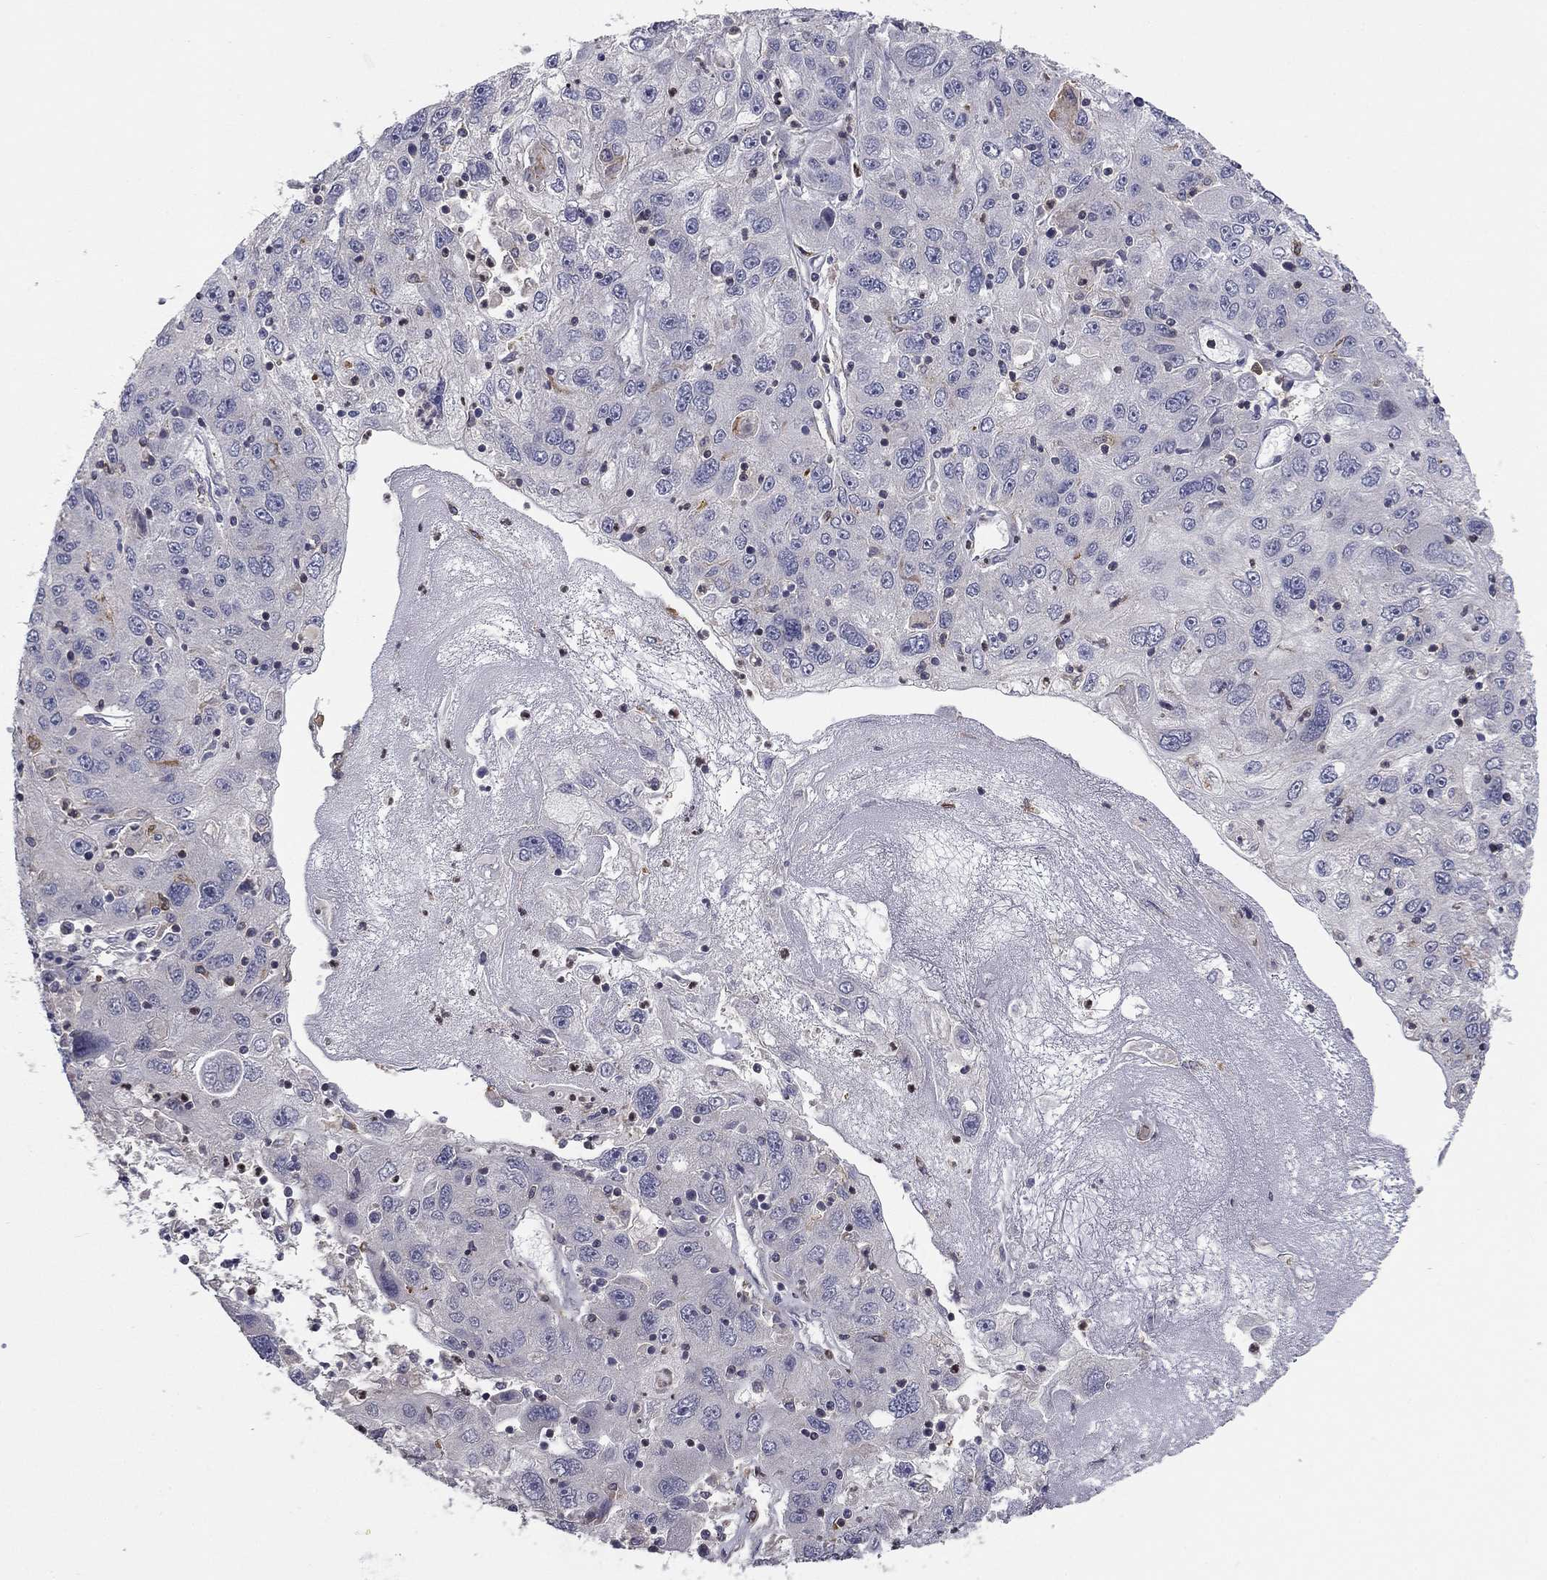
{"staining": {"intensity": "negative", "quantity": "none", "location": "none"}, "tissue": "stomach cancer", "cell_type": "Tumor cells", "image_type": "cancer", "snomed": [{"axis": "morphology", "description": "Adenocarcinoma, NOS"}, {"axis": "topography", "description": "Stomach"}], "caption": "DAB immunohistochemical staining of human adenocarcinoma (stomach) exhibits no significant positivity in tumor cells.", "gene": "PLCB2", "patient": {"sex": "male", "age": 56}}